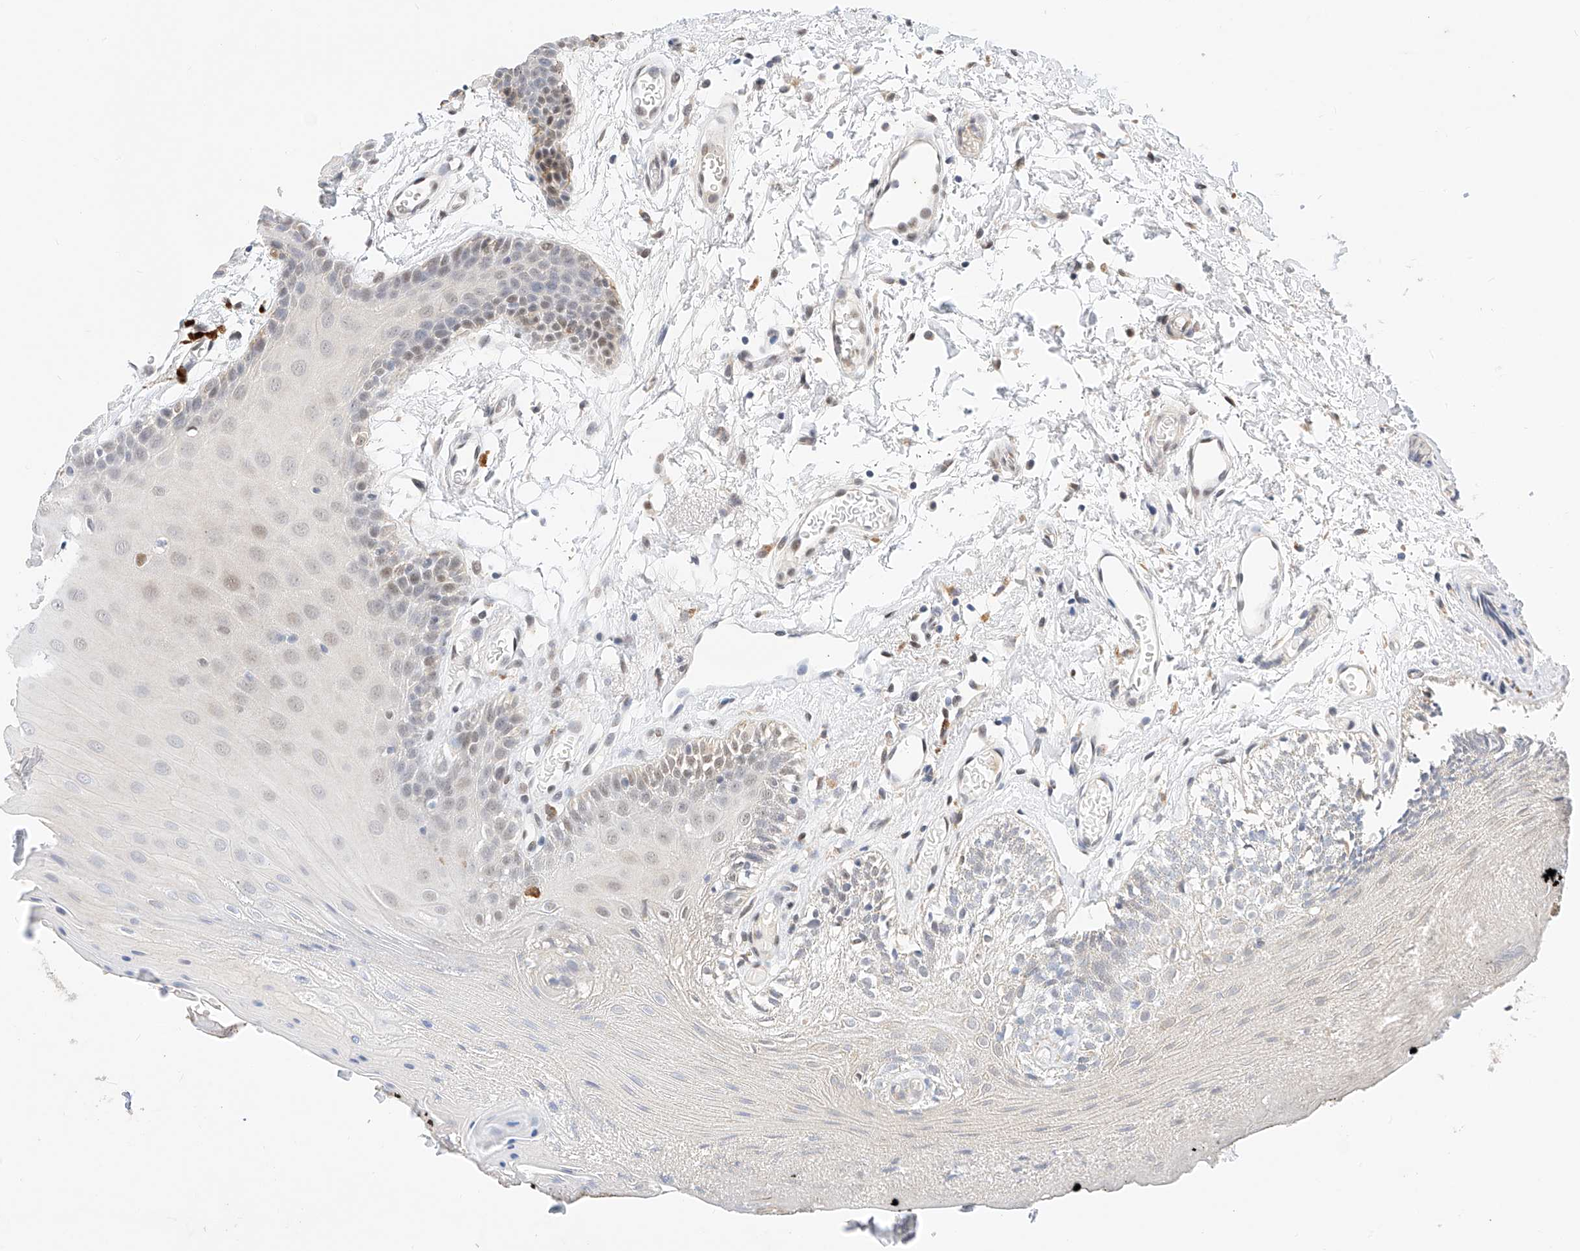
{"staining": {"intensity": "moderate", "quantity": "<25%", "location": "cytoplasmic/membranous,nuclear"}, "tissue": "oral mucosa", "cell_type": "Squamous epithelial cells", "image_type": "normal", "snomed": [{"axis": "morphology", "description": "Normal tissue, NOS"}, {"axis": "morphology", "description": "Squamous cell carcinoma, NOS"}, {"axis": "topography", "description": "Skeletal muscle"}, {"axis": "topography", "description": "Oral tissue"}, {"axis": "topography", "description": "Salivary gland"}, {"axis": "topography", "description": "Head-Neck"}], "caption": "Protein staining of benign oral mucosa exhibits moderate cytoplasmic/membranous,nuclear expression in about <25% of squamous epithelial cells.", "gene": "KCNJ1", "patient": {"sex": "male", "age": 54}}